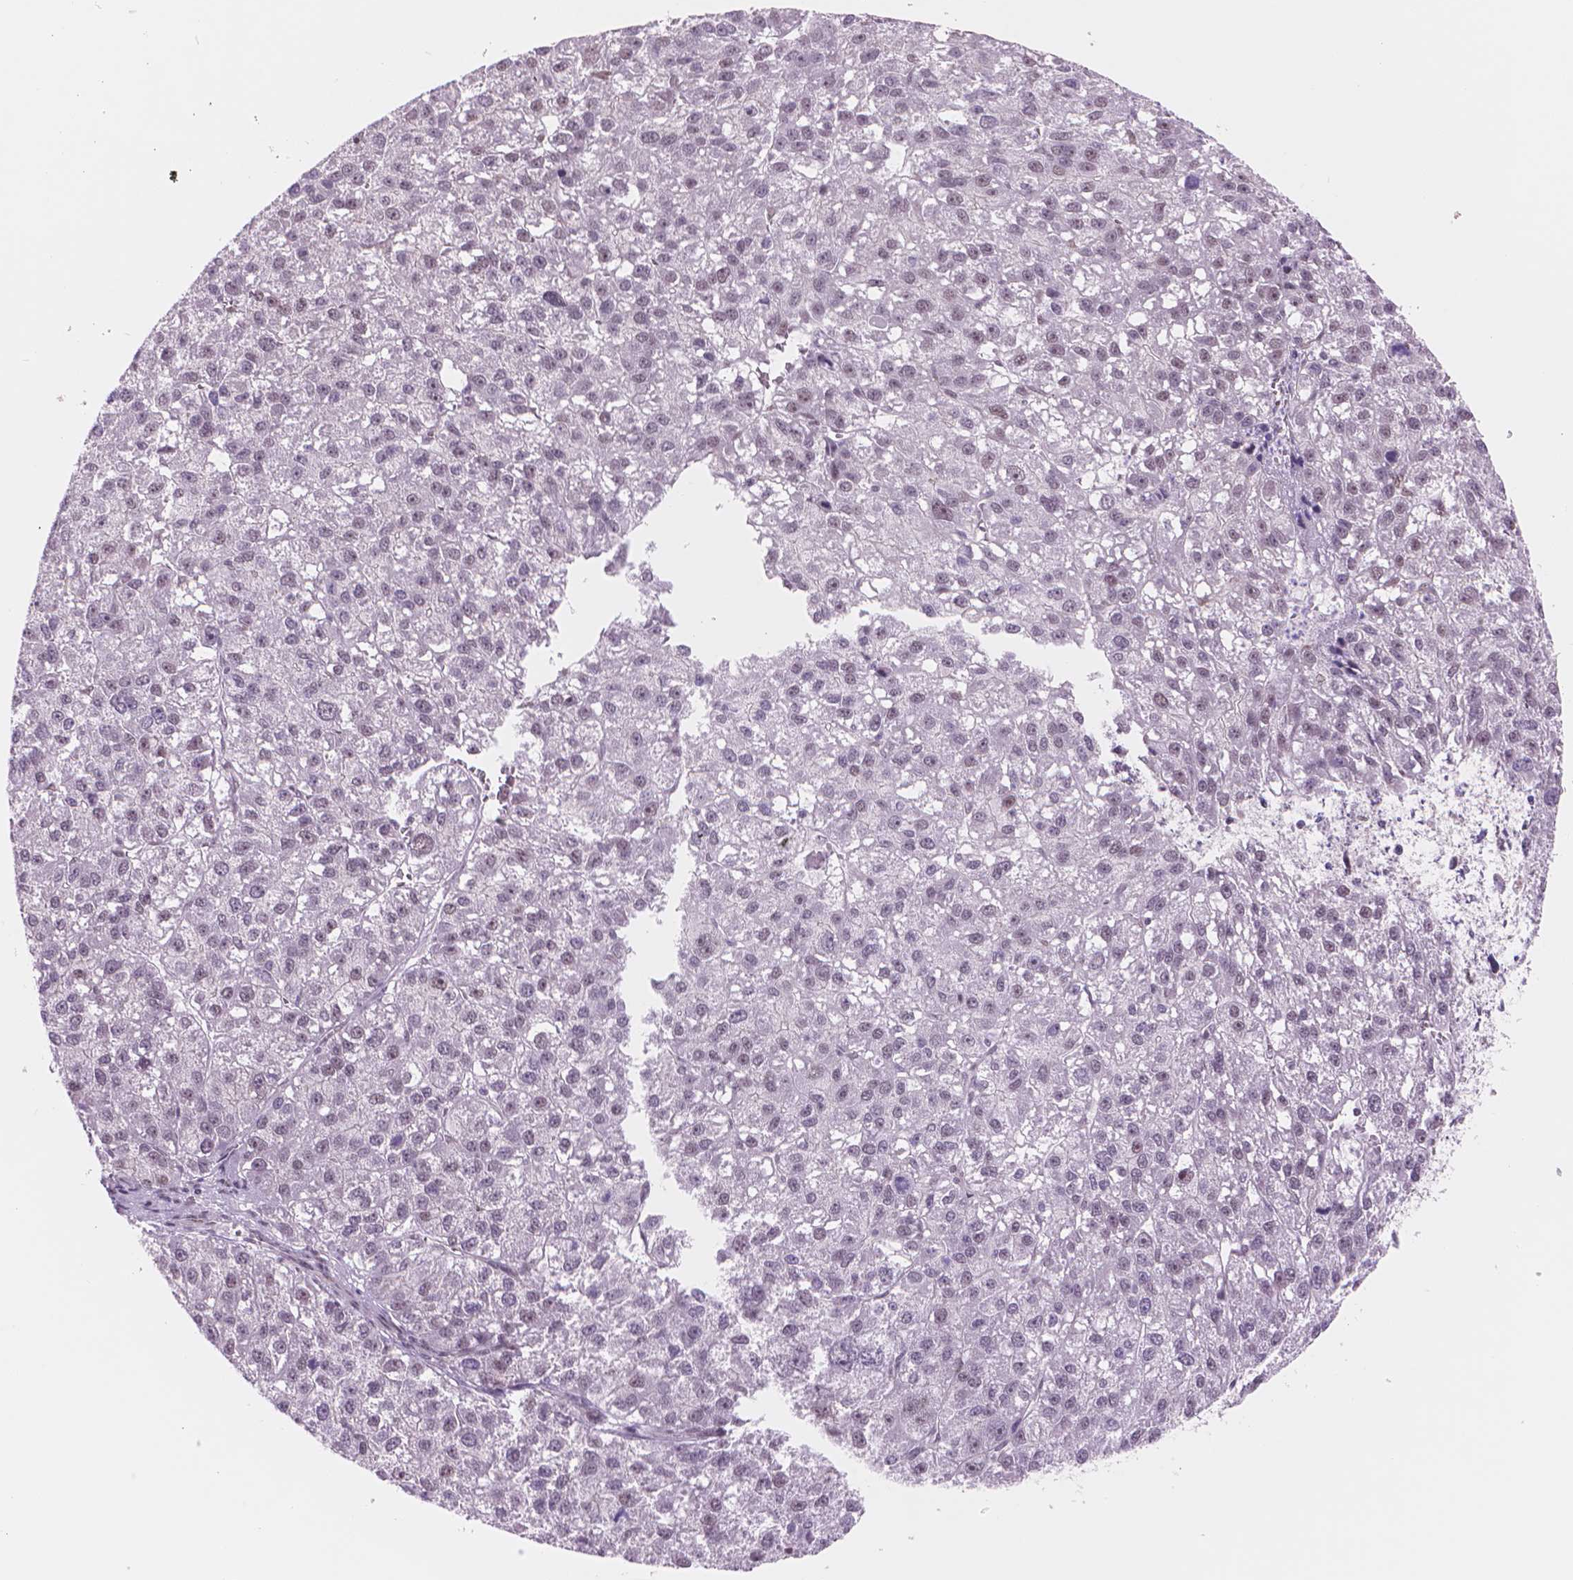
{"staining": {"intensity": "negative", "quantity": "none", "location": "none"}, "tissue": "liver cancer", "cell_type": "Tumor cells", "image_type": "cancer", "snomed": [{"axis": "morphology", "description": "Carcinoma, Hepatocellular, NOS"}, {"axis": "topography", "description": "Liver"}], "caption": "IHC of human liver cancer reveals no positivity in tumor cells. (Stains: DAB immunohistochemistry (IHC) with hematoxylin counter stain, Microscopy: brightfield microscopy at high magnification).", "gene": "POLR3D", "patient": {"sex": "female", "age": 70}}